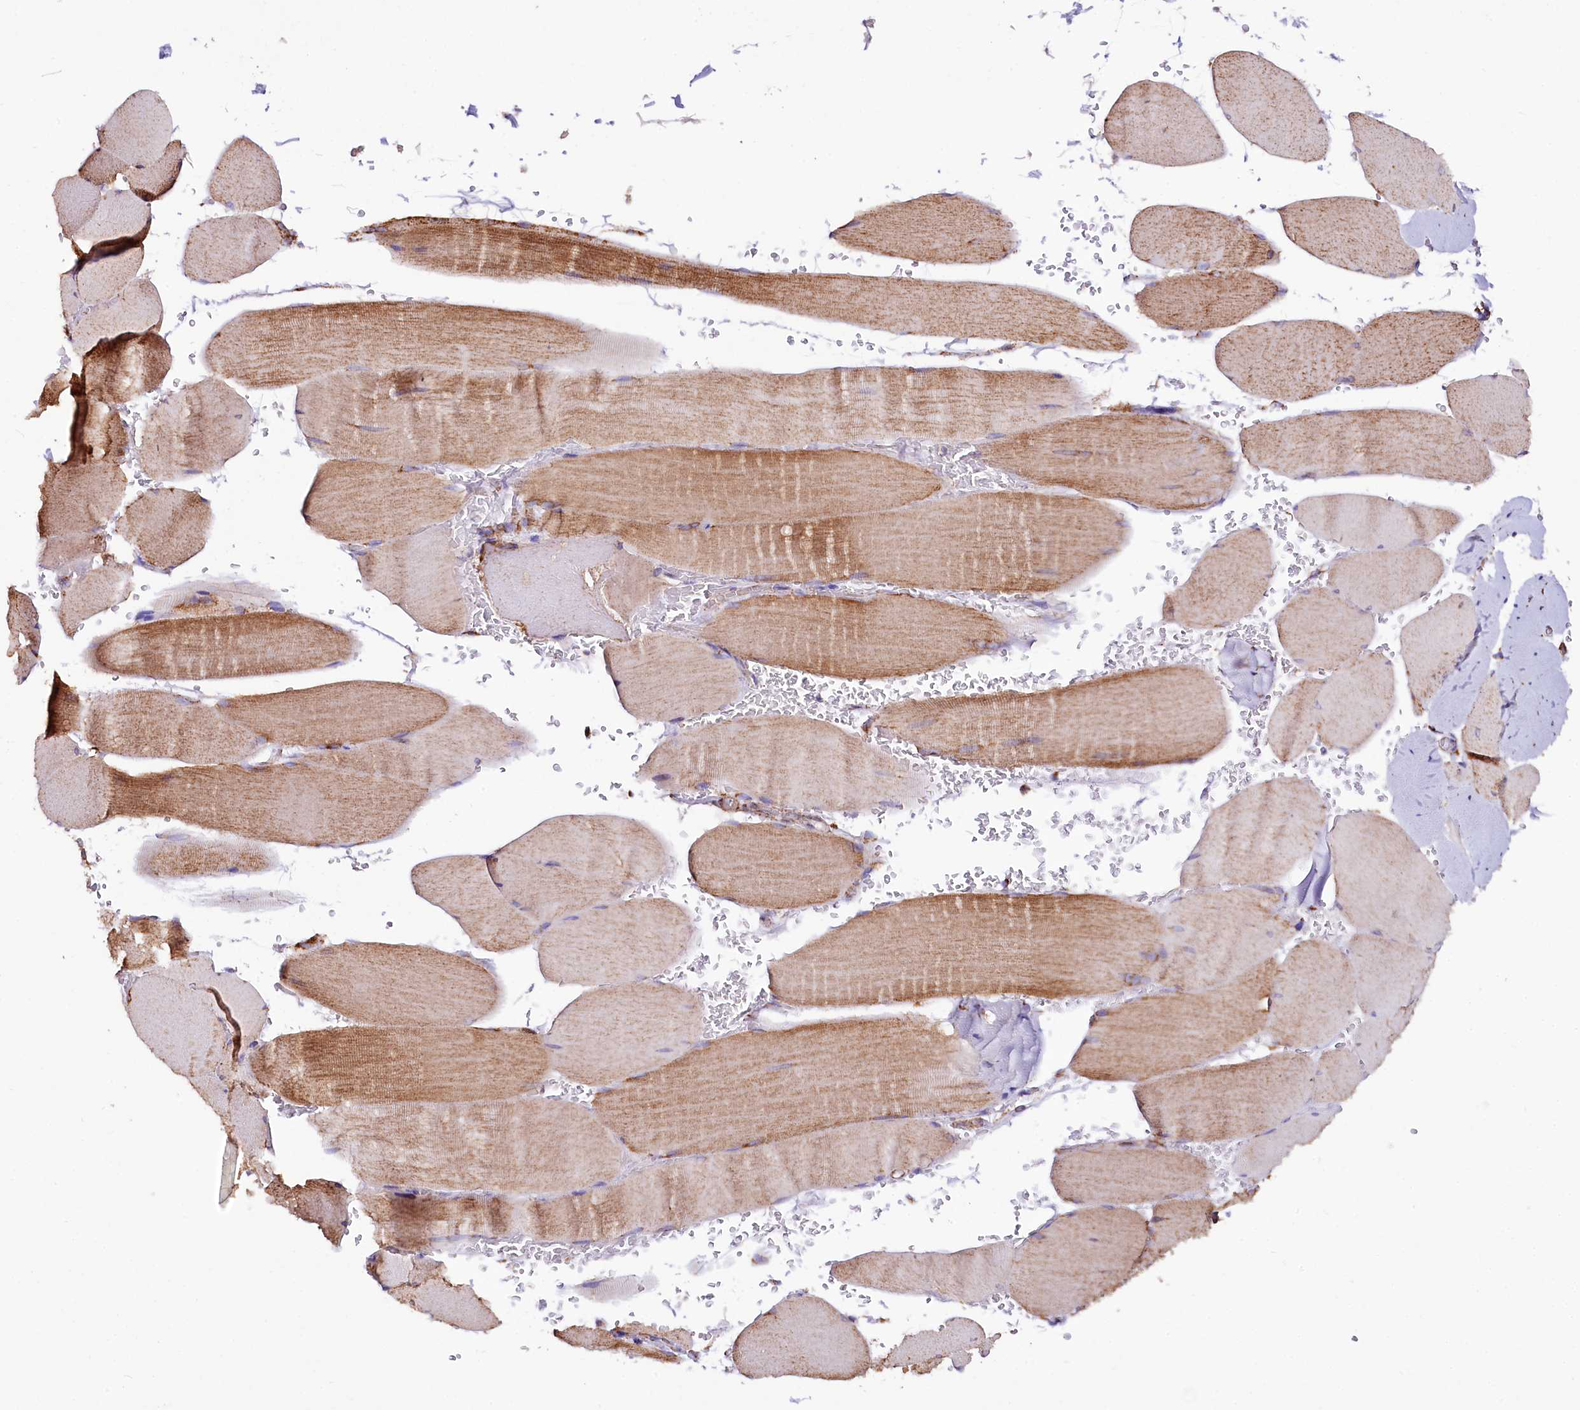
{"staining": {"intensity": "moderate", "quantity": ">75%", "location": "cytoplasmic/membranous"}, "tissue": "skeletal muscle", "cell_type": "Myocytes", "image_type": "normal", "snomed": [{"axis": "morphology", "description": "Normal tissue, NOS"}, {"axis": "topography", "description": "Skeletal muscle"}, {"axis": "topography", "description": "Head-Neck"}], "caption": "Protein staining by IHC reveals moderate cytoplasmic/membranous staining in about >75% of myocytes in benign skeletal muscle.", "gene": "APLP2", "patient": {"sex": "male", "age": 66}}